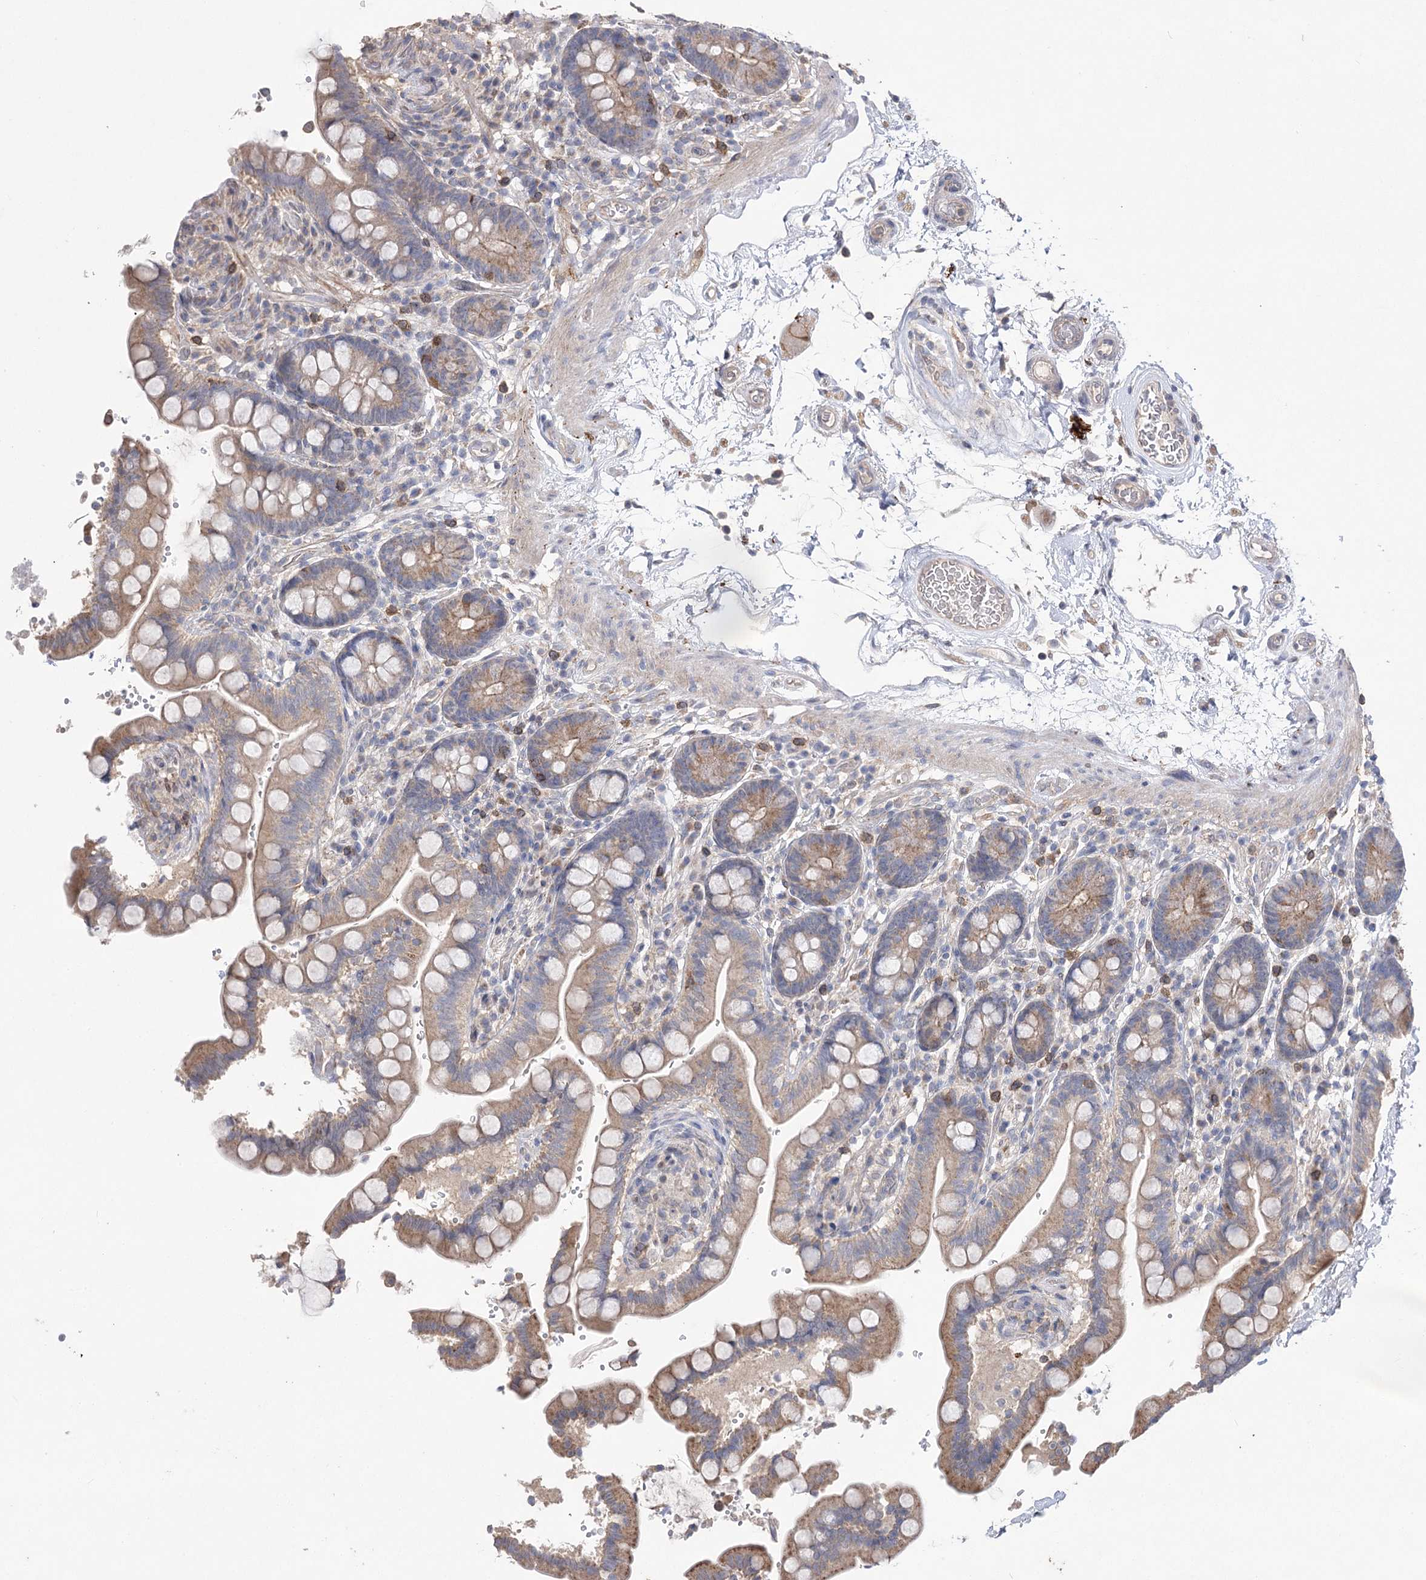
{"staining": {"intensity": "negative", "quantity": "none", "location": "none"}, "tissue": "colon", "cell_type": "Endothelial cells", "image_type": "normal", "snomed": [{"axis": "morphology", "description": "Normal tissue, NOS"}, {"axis": "topography", "description": "Smooth muscle"}, {"axis": "topography", "description": "Colon"}], "caption": "DAB immunohistochemical staining of normal human colon demonstrates no significant staining in endothelial cells.", "gene": "AURKC", "patient": {"sex": "male", "age": 73}}